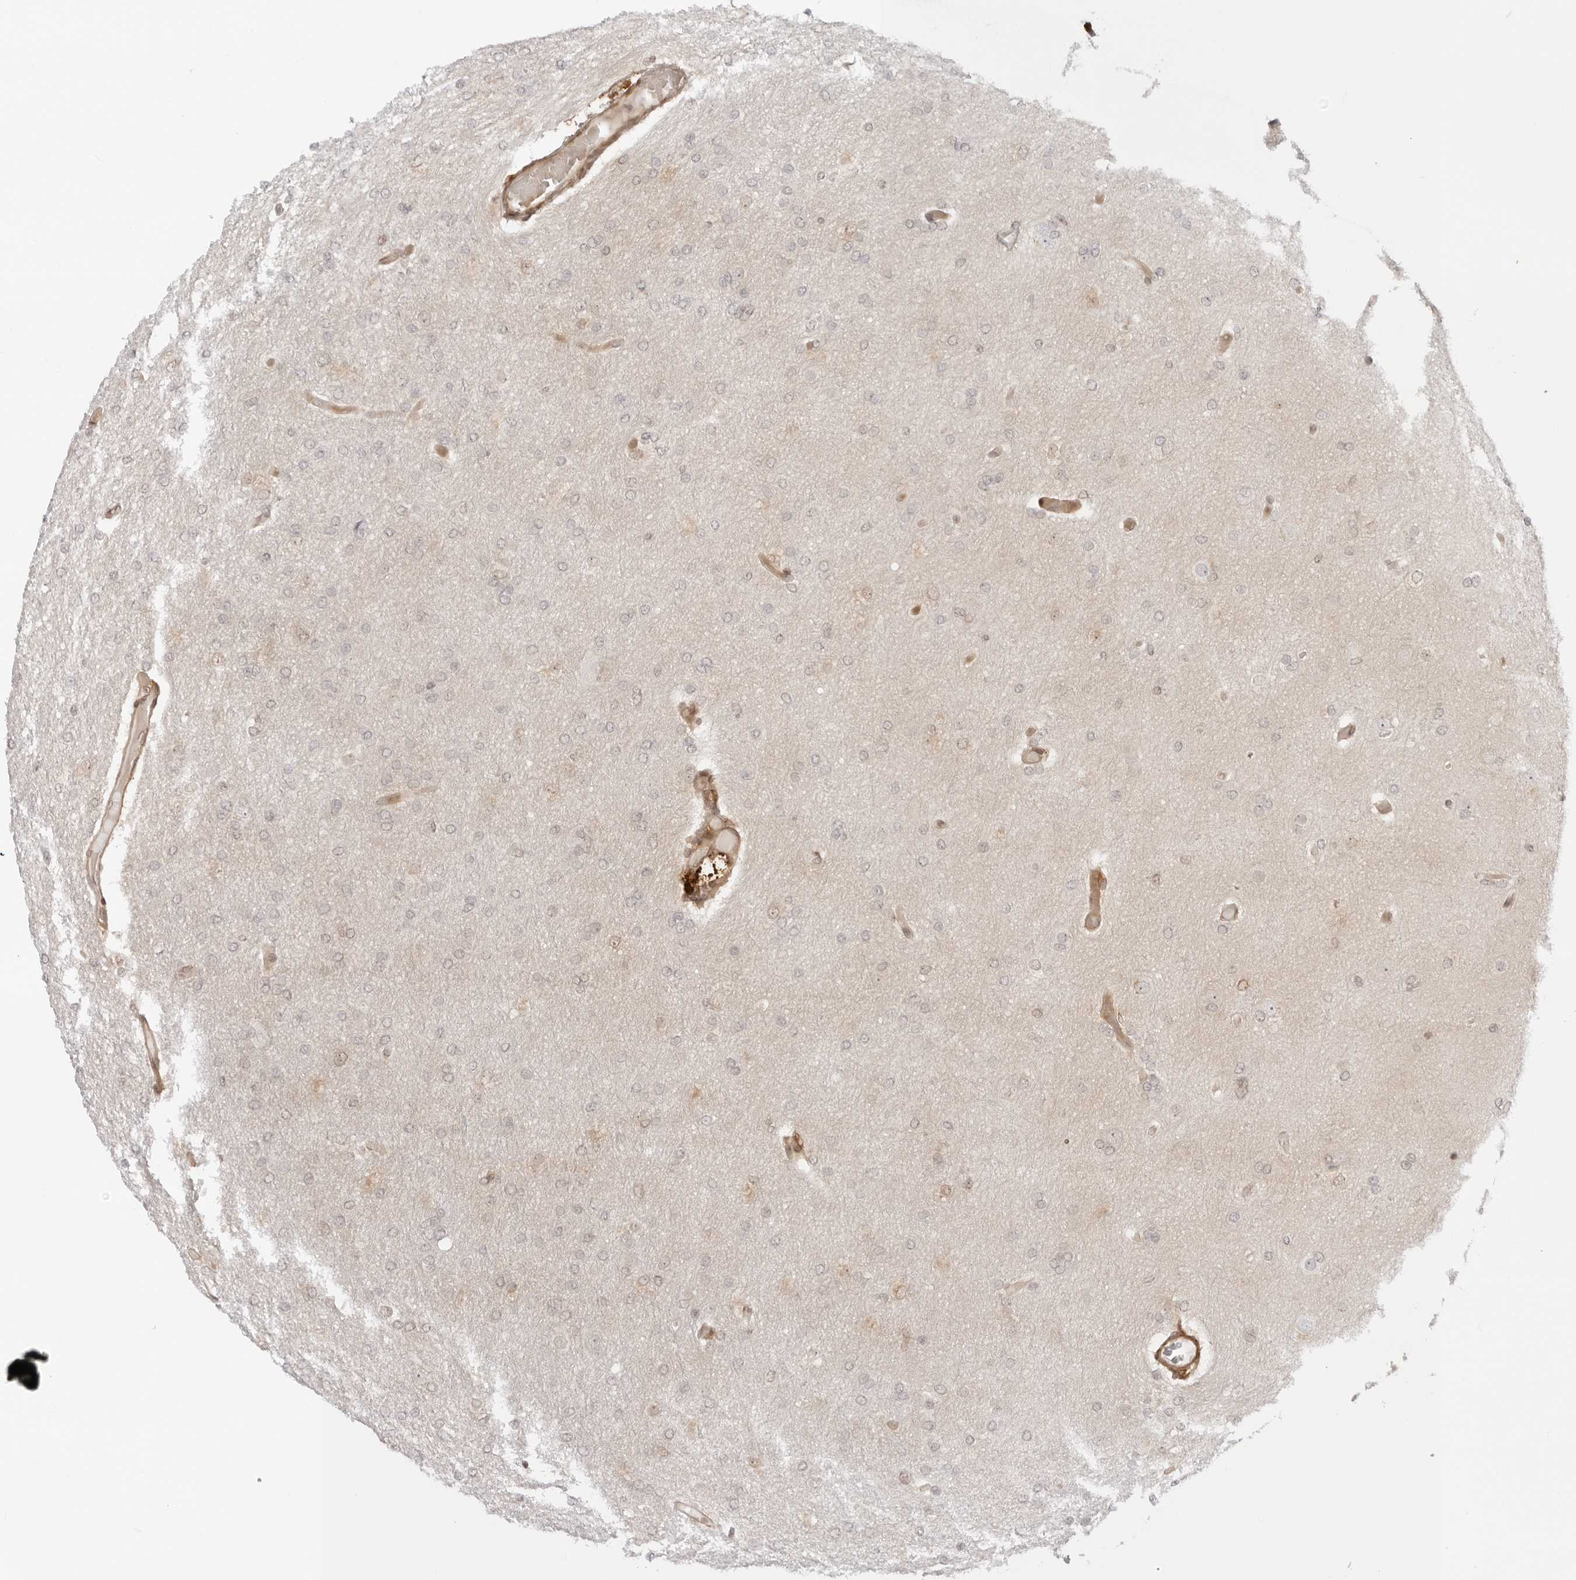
{"staining": {"intensity": "negative", "quantity": "none", "location": "none"}, "tissue": "glioma", "cell_type": "Tumor cells", "image_type": "cancer", "snomed": [{"axis": "morphology", "description": "Glioma, malignant, High grade"}, {"axis": "topography", "description": "Cerebral cortex"}], "caption": "This is a histopathology image of immunohistochemistry staining of glioma, which shows no positivity in tumor cells. (DAB (3,3'-diaminobenzidine) IHC, high magnification).", "gene": "RNF146", "patient": {"sex": "female", "age": 36}}